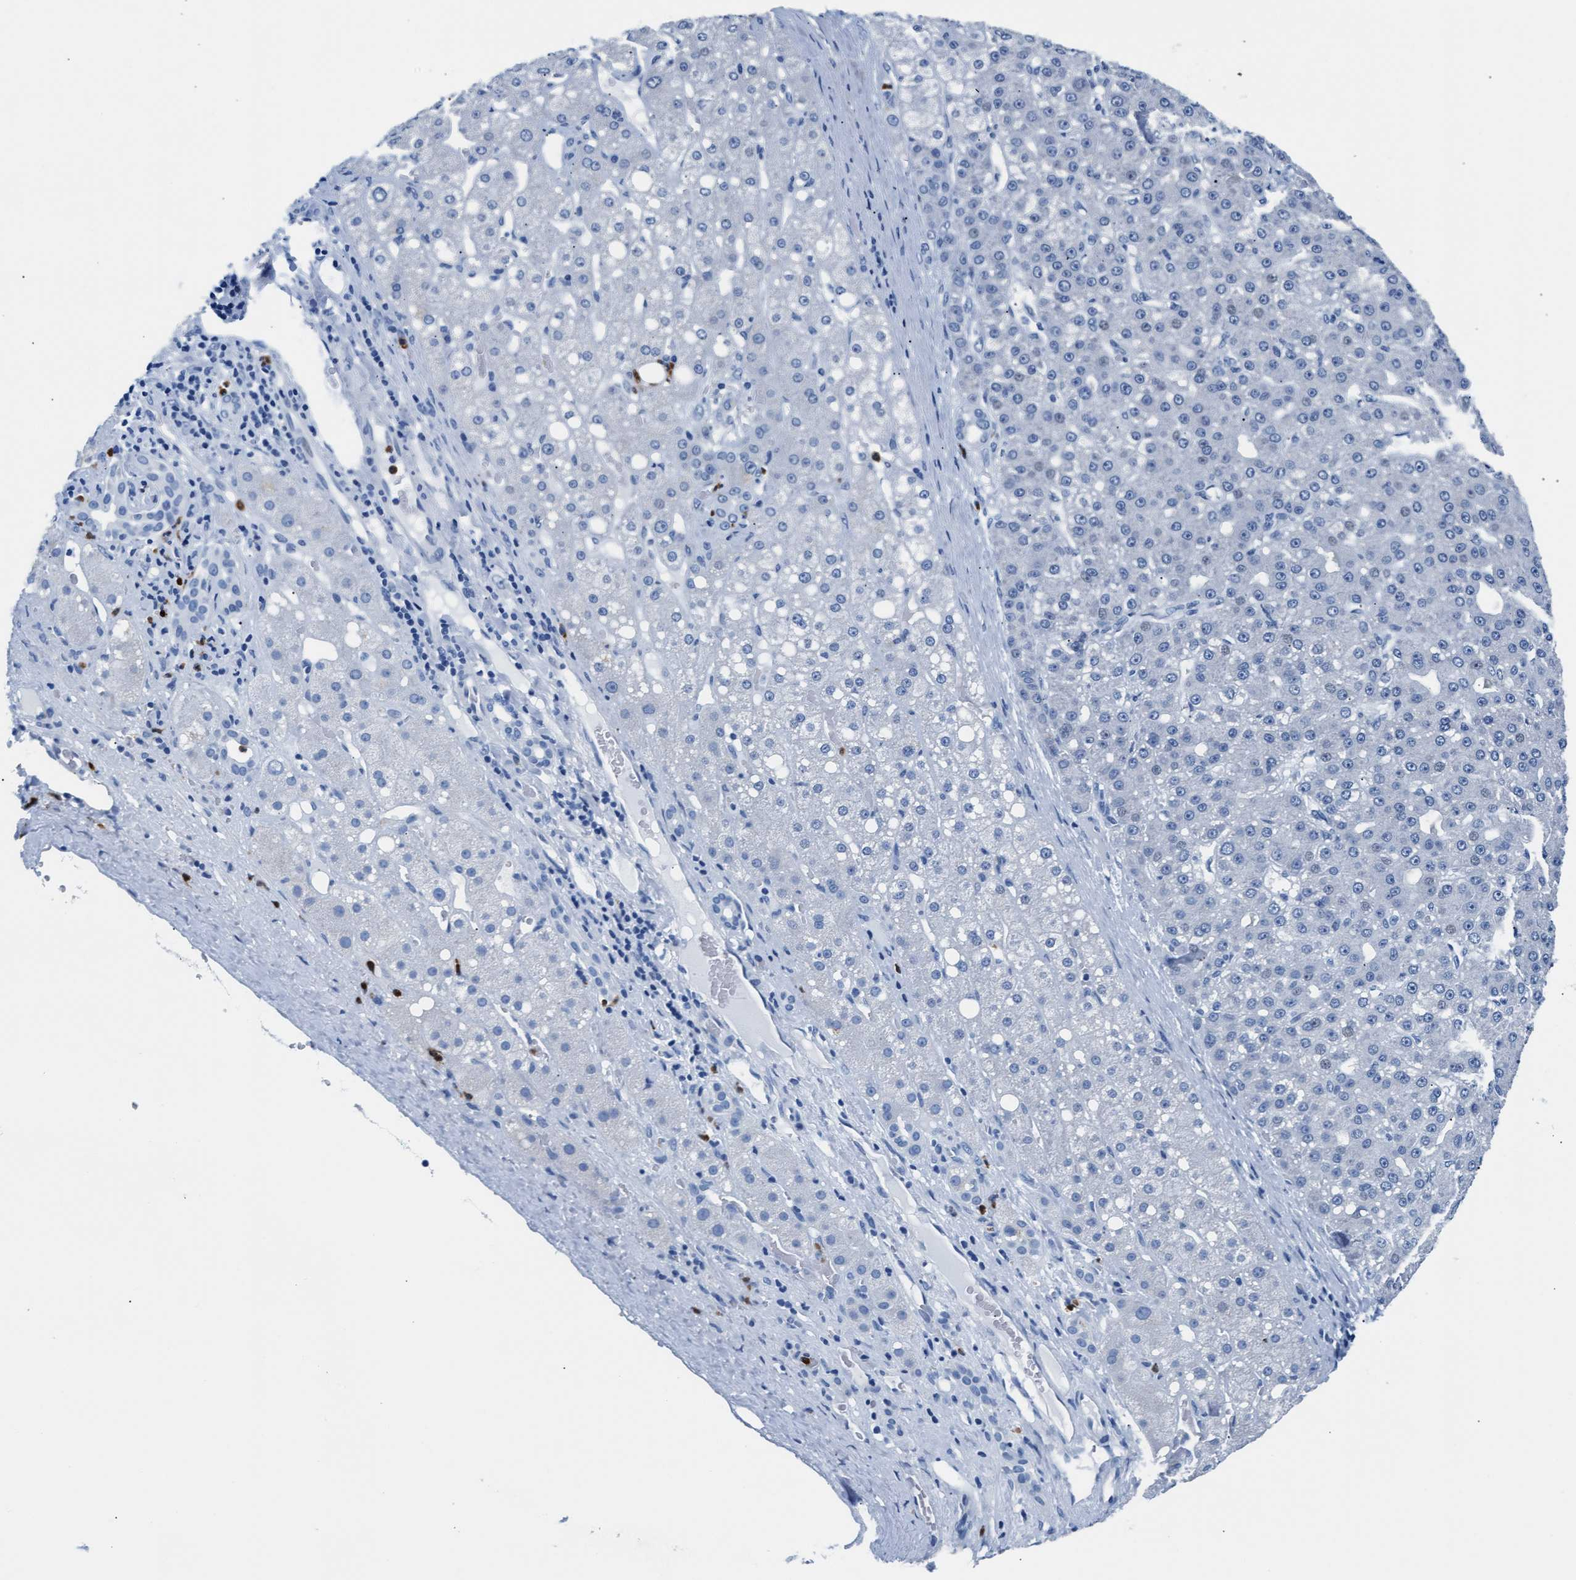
{"staining": {"intensity": "negative", "quantity": "none", "location": "none"}, "tissue": "liver cancer", "cell_type": "Tumor cells", "image_type": "cancer", "snomed": [{"axis": "morphology", "description": "Carcinoma, Hepatocellular, NOS"}, {"axis": "topography", "description": "Liver"}], "caption": "Tumor cells show no significant protein positivity in liver cancer (hepatocellular carcinoma).", "gene": "MMP8", "patient": {"sex": "male", "age": 67}}